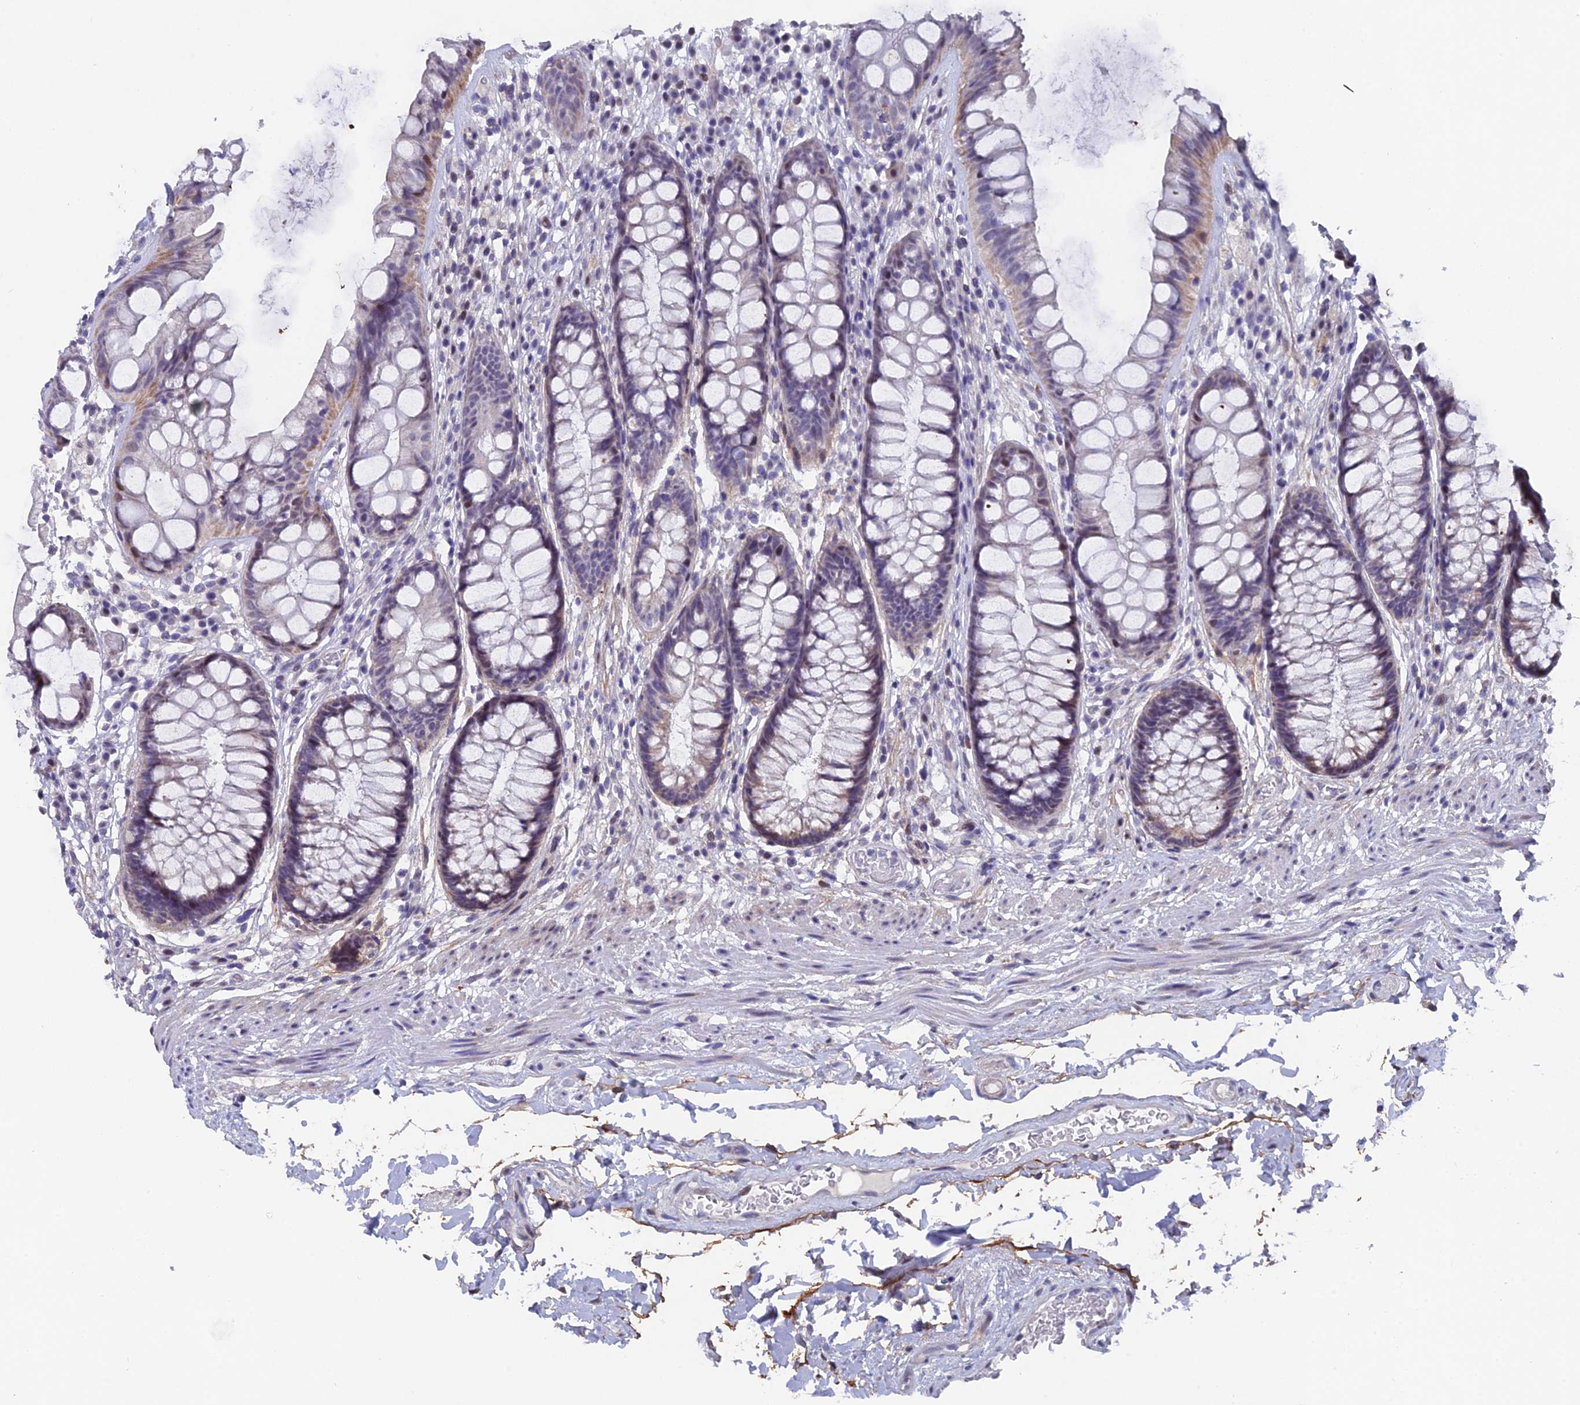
{"staining": {"intensity": "weak", "quantity": "<25%", "location": "cytoplasmic/membranous"}, "tissue": "rectum", "cell_type": "Glandular cells", "image_type": "normal", "snomed": [{"axis": "morphology", "description": "Normal tissue, NOS"}, {"axis": "topography", "description": "Rectum"}], "caption": "This is an immunohistochemistry photomicrograph of normal rectum. There is no expression in glandular cells.", "gene": "XKR9", "patient": {"sex": "male", "age": 74}}